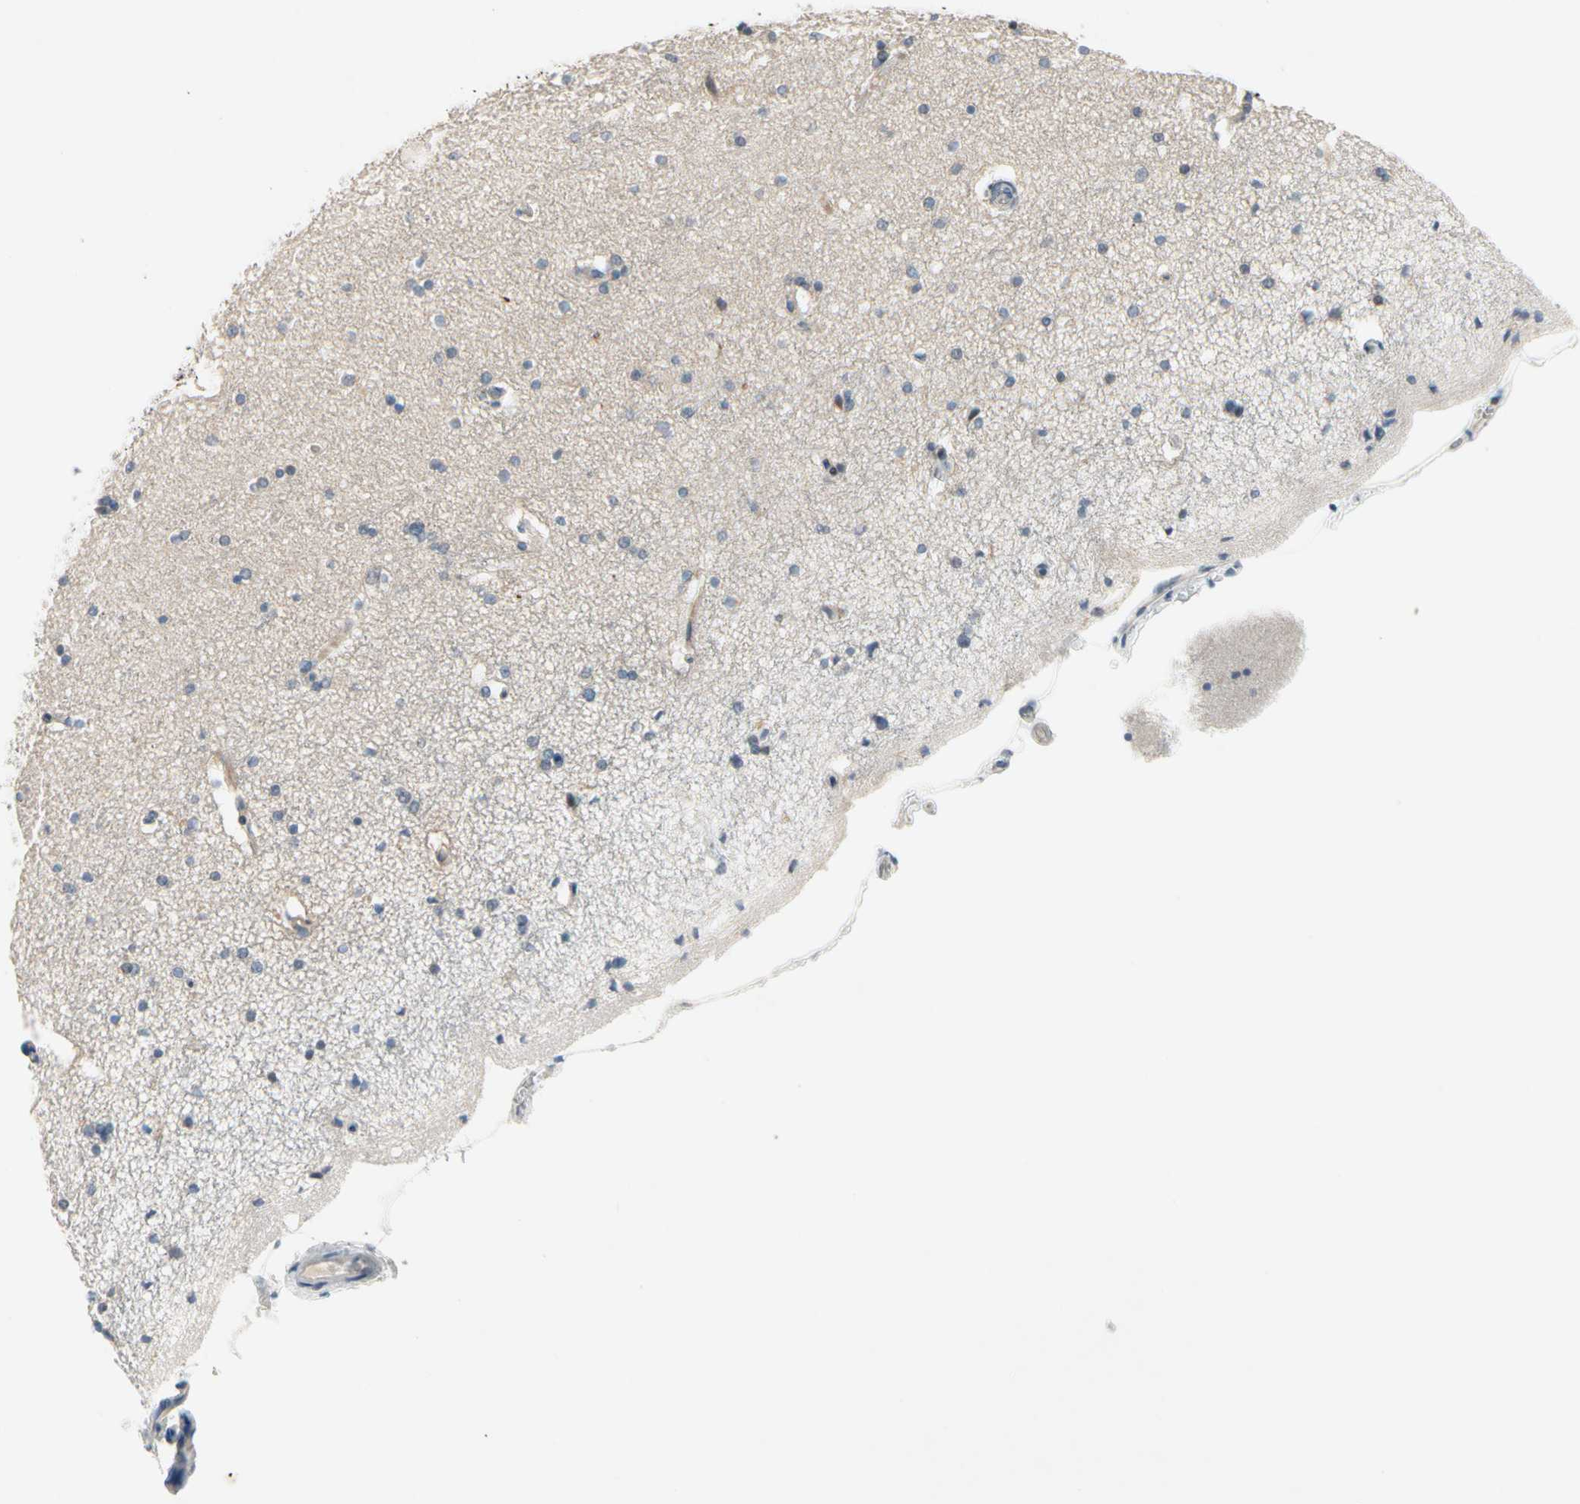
{"staining": {"intensity": "negative", "quantity": "none", "location": "none"}, "tissue": "hippocampus", "cell_type": "Glial cells", "image_type": "normal", "snomed": [{"axis": "morphology", "description": "Normal tissue, NOS"}, {"axis": "topography", "description": "Hippocampus"}], "caption": "Hippocampus was stained to show a protein in brown. There is no significant expression in glial cells. Nuclei are stained in blue.", "gene": "PIP5K1B", "patient": {"sex": "female", "age": 54}}